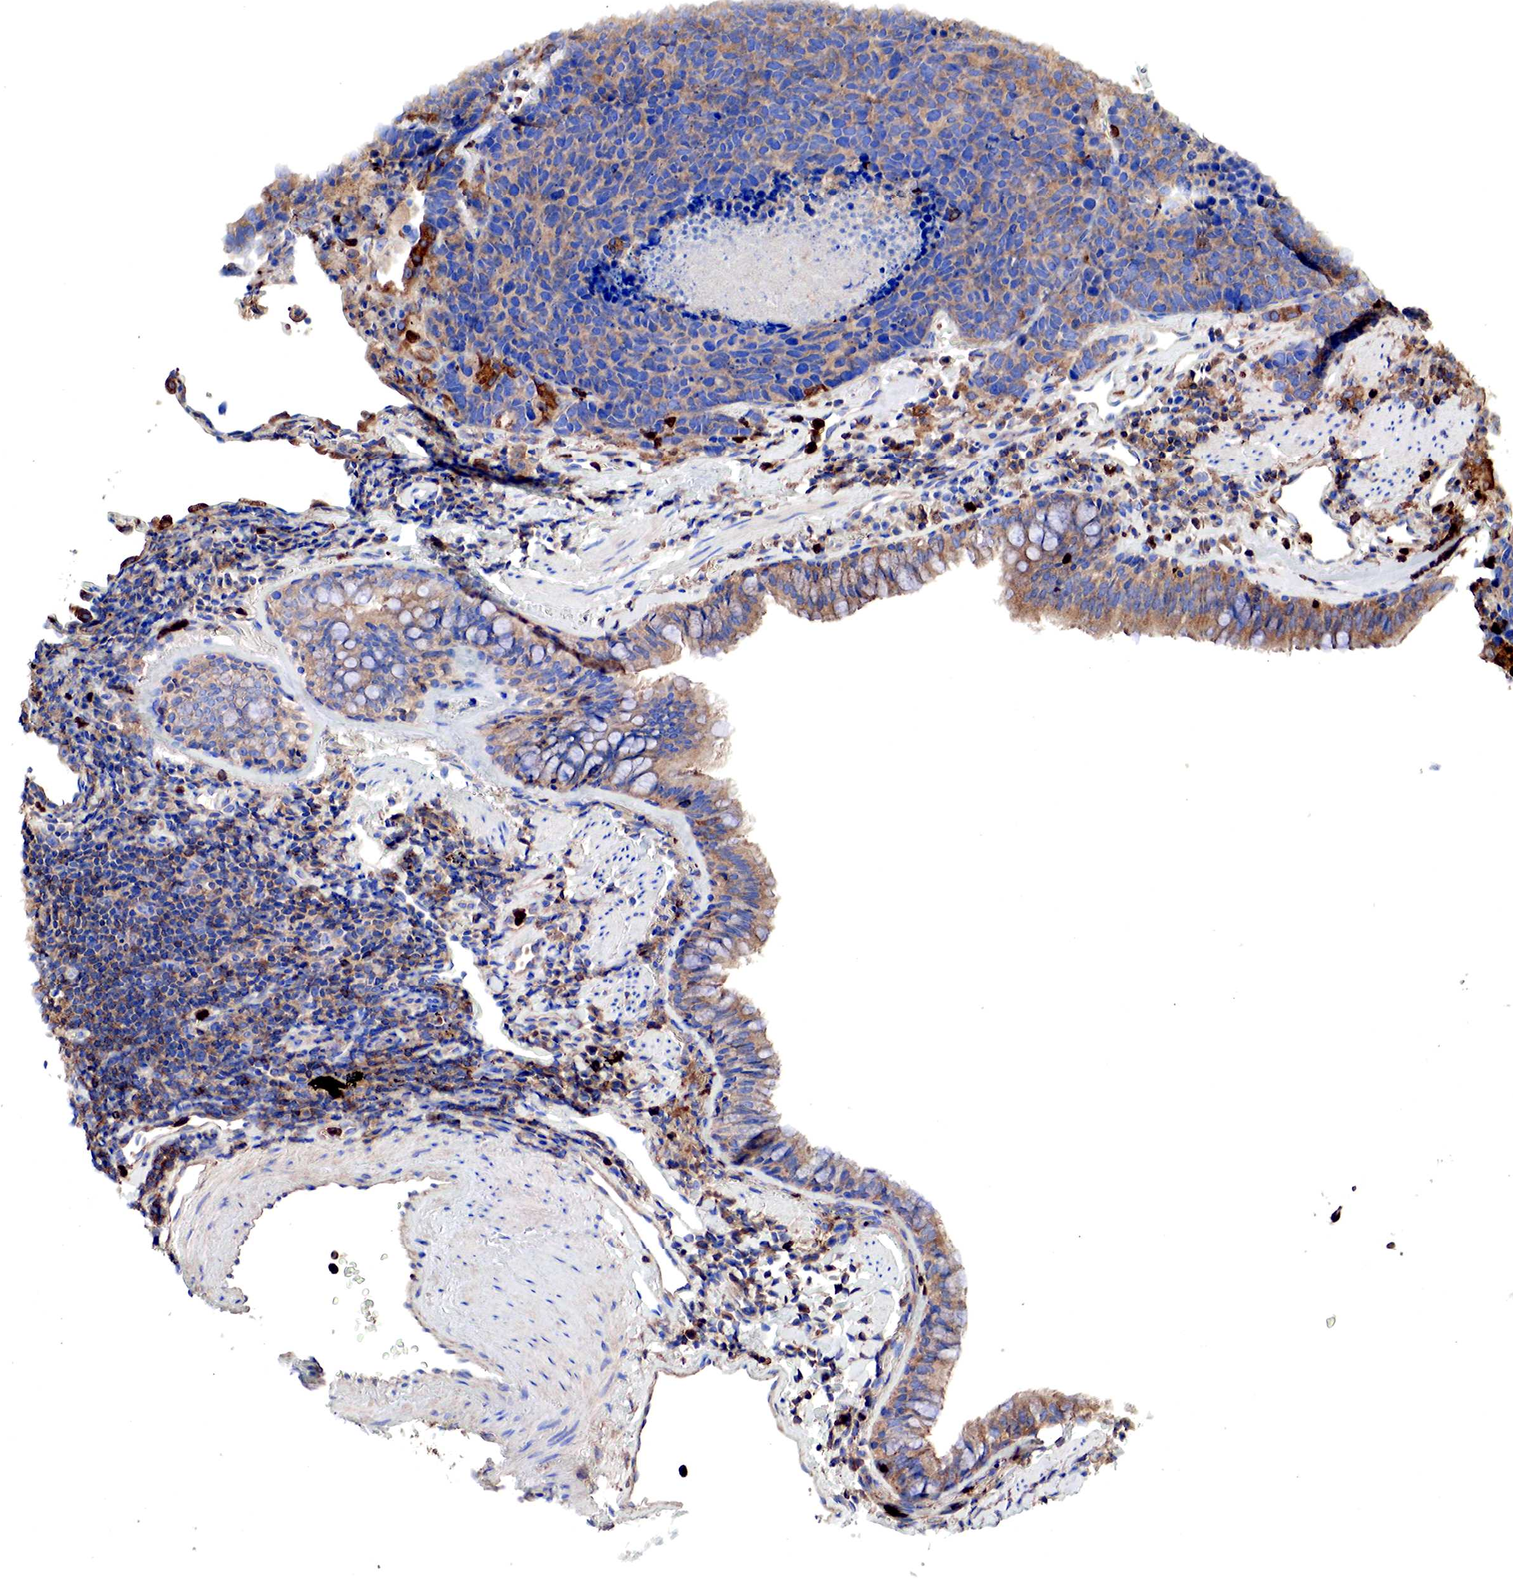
{"staining": {"intensity": "weak", "quantity": "25%-75%", "location": "cytoplasmic/membranous"}, "tissue": "lung cancer", "cell_type": "Tumor cells", "image_type": "cancer", "snomed": [{"axis": "morphology", "description": "Neoplasm, malignant, NOS"}, {"axis": "topography", "description": "Lung"}], "caption": "Brown immunohistochemical staining in neoplasm (malignant) (lung) demonstrates weak cytoplasmic/membranous positivity in approximately 25%-75% of tumor cells.", "gene": "G6PD", "patient": {"sex": "female", "age": 75}}